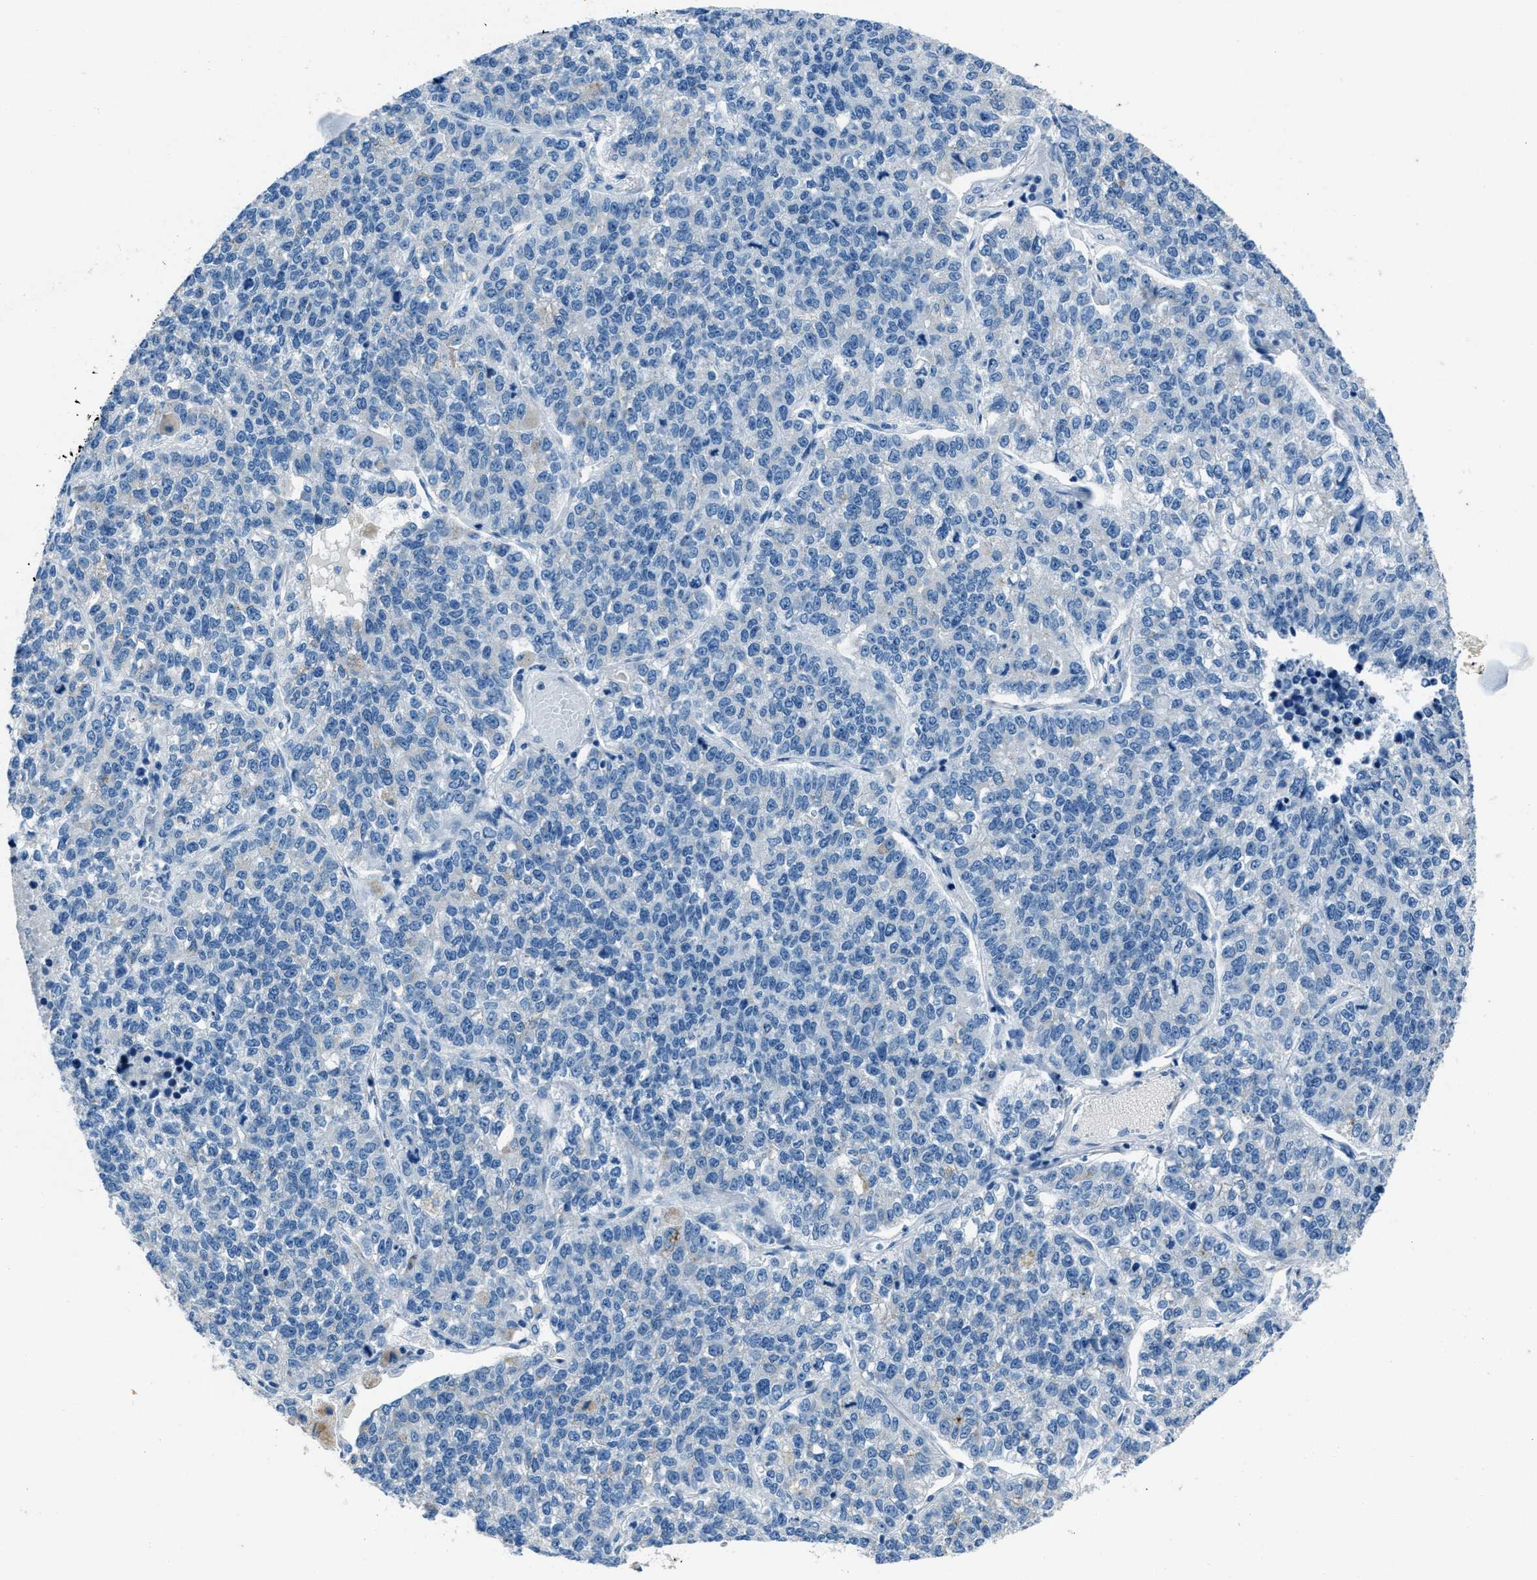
{"staining": {"intensity": "negative", "quantity": "none", "location": "none"}, "tissue": "lung cancer", "cell_type": "Tumor cells", "image_type": "cancer", "snomed": [{"axis": "morphology", "description": "Adenocarcinoma, NOS"}, {"axis": "topography", "description": "Lung"}], "caption": "IHC image of lung adenocarcinoma stained for a protein (brown), which displays no positivity in tumor cells.", "gene": "AMACR", "patient": {"sex": "male", "age": 49}}